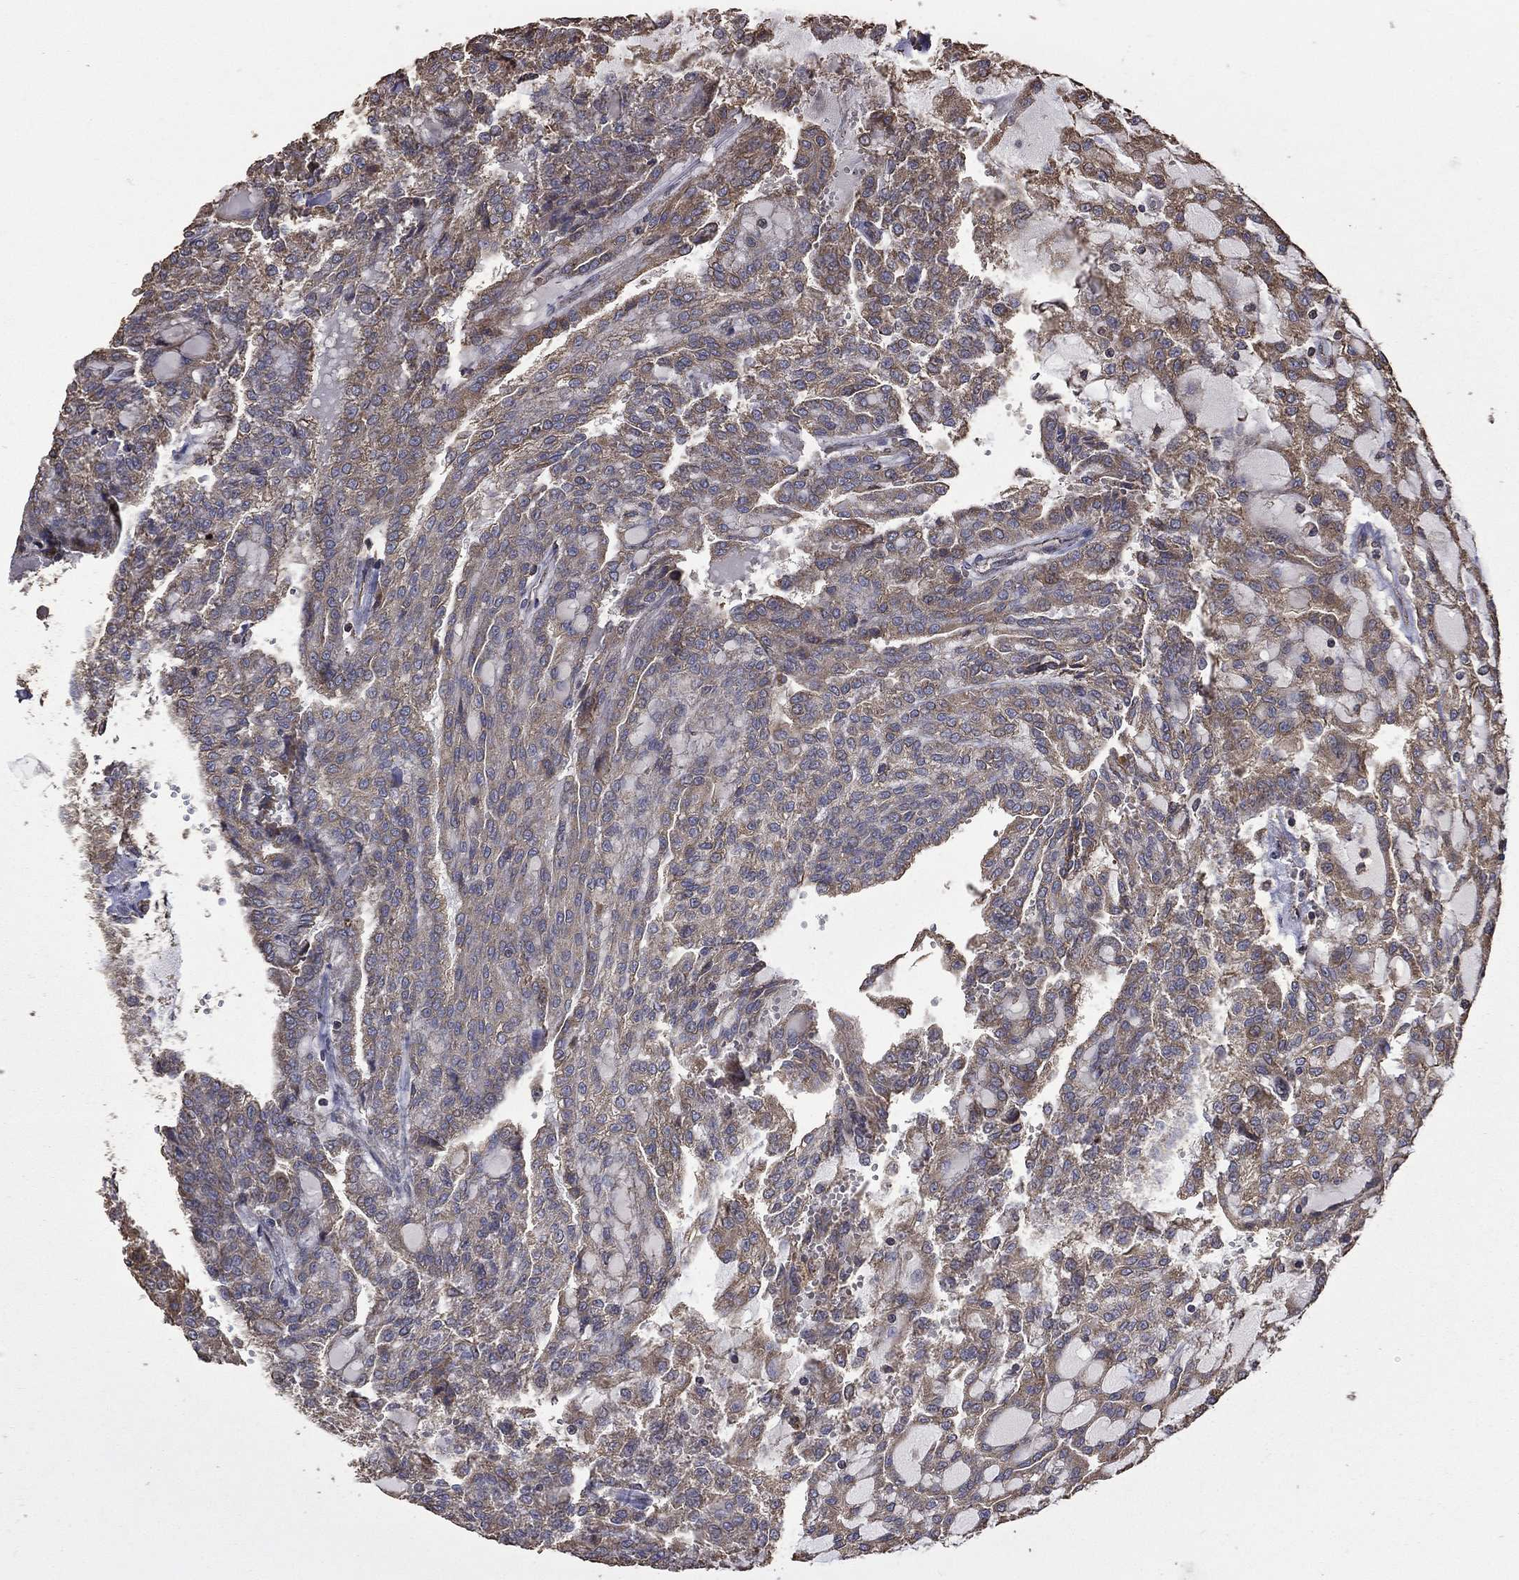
{"staining": {"intensity": "moderate", "quantity": ">75%", "location": "cytoplasmic/membranous"}, "tissue": "renal cancer", "cell_type": "Tumor cells", "image_type": "cancer", "snomed": [{"axis": "morphology", "description": "Adenocarcinoma, NOS"}, {"axis": "topography", "description": "Kidney"}], "caption": "Brown immunohistochemical staining in human renal adenocarcinoma shows moderate cytoplasmic/membranous positivity in about >75% of tumor cells.", "gene": "METTL27", "patient": {"sex": "male", "age": 63}}